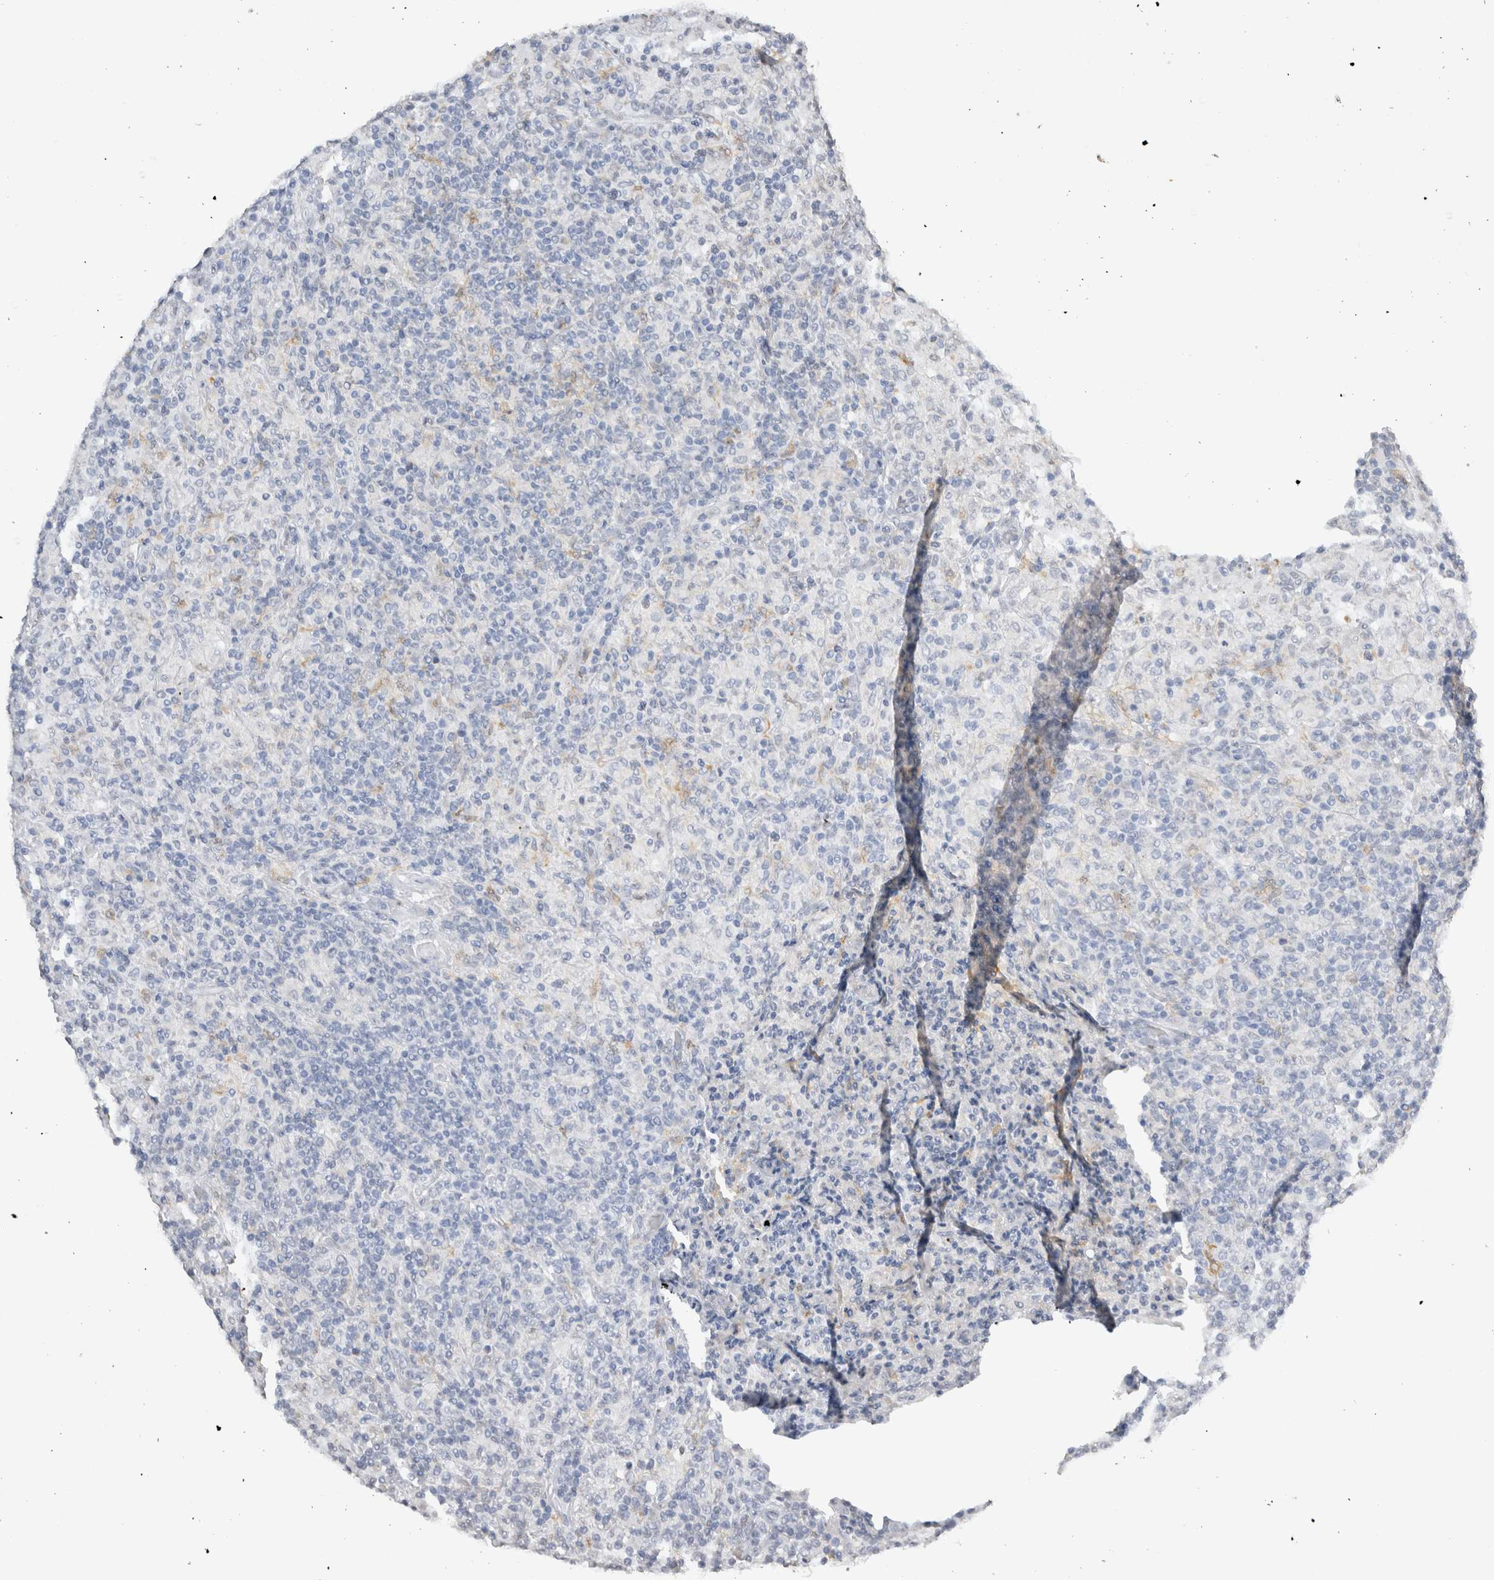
{"staining": {"intensity": "negative", "quantity": "none", "location": "none"}, "tissue": "lymphoma", "cell_type": "Tumor cells", "image_type": "cancer", "snomed": [{"axis": "morphology", "description": "Hodgkin's disease, NOS"}, {"axis": "topography", "description": "Lymph node"}], "caption": "Histopathology image shows no significant protein staining in tumor cells of Hodgkin's disease.", "gene": "LGALS2", "patient": {"sex": "male", "age": 70}}